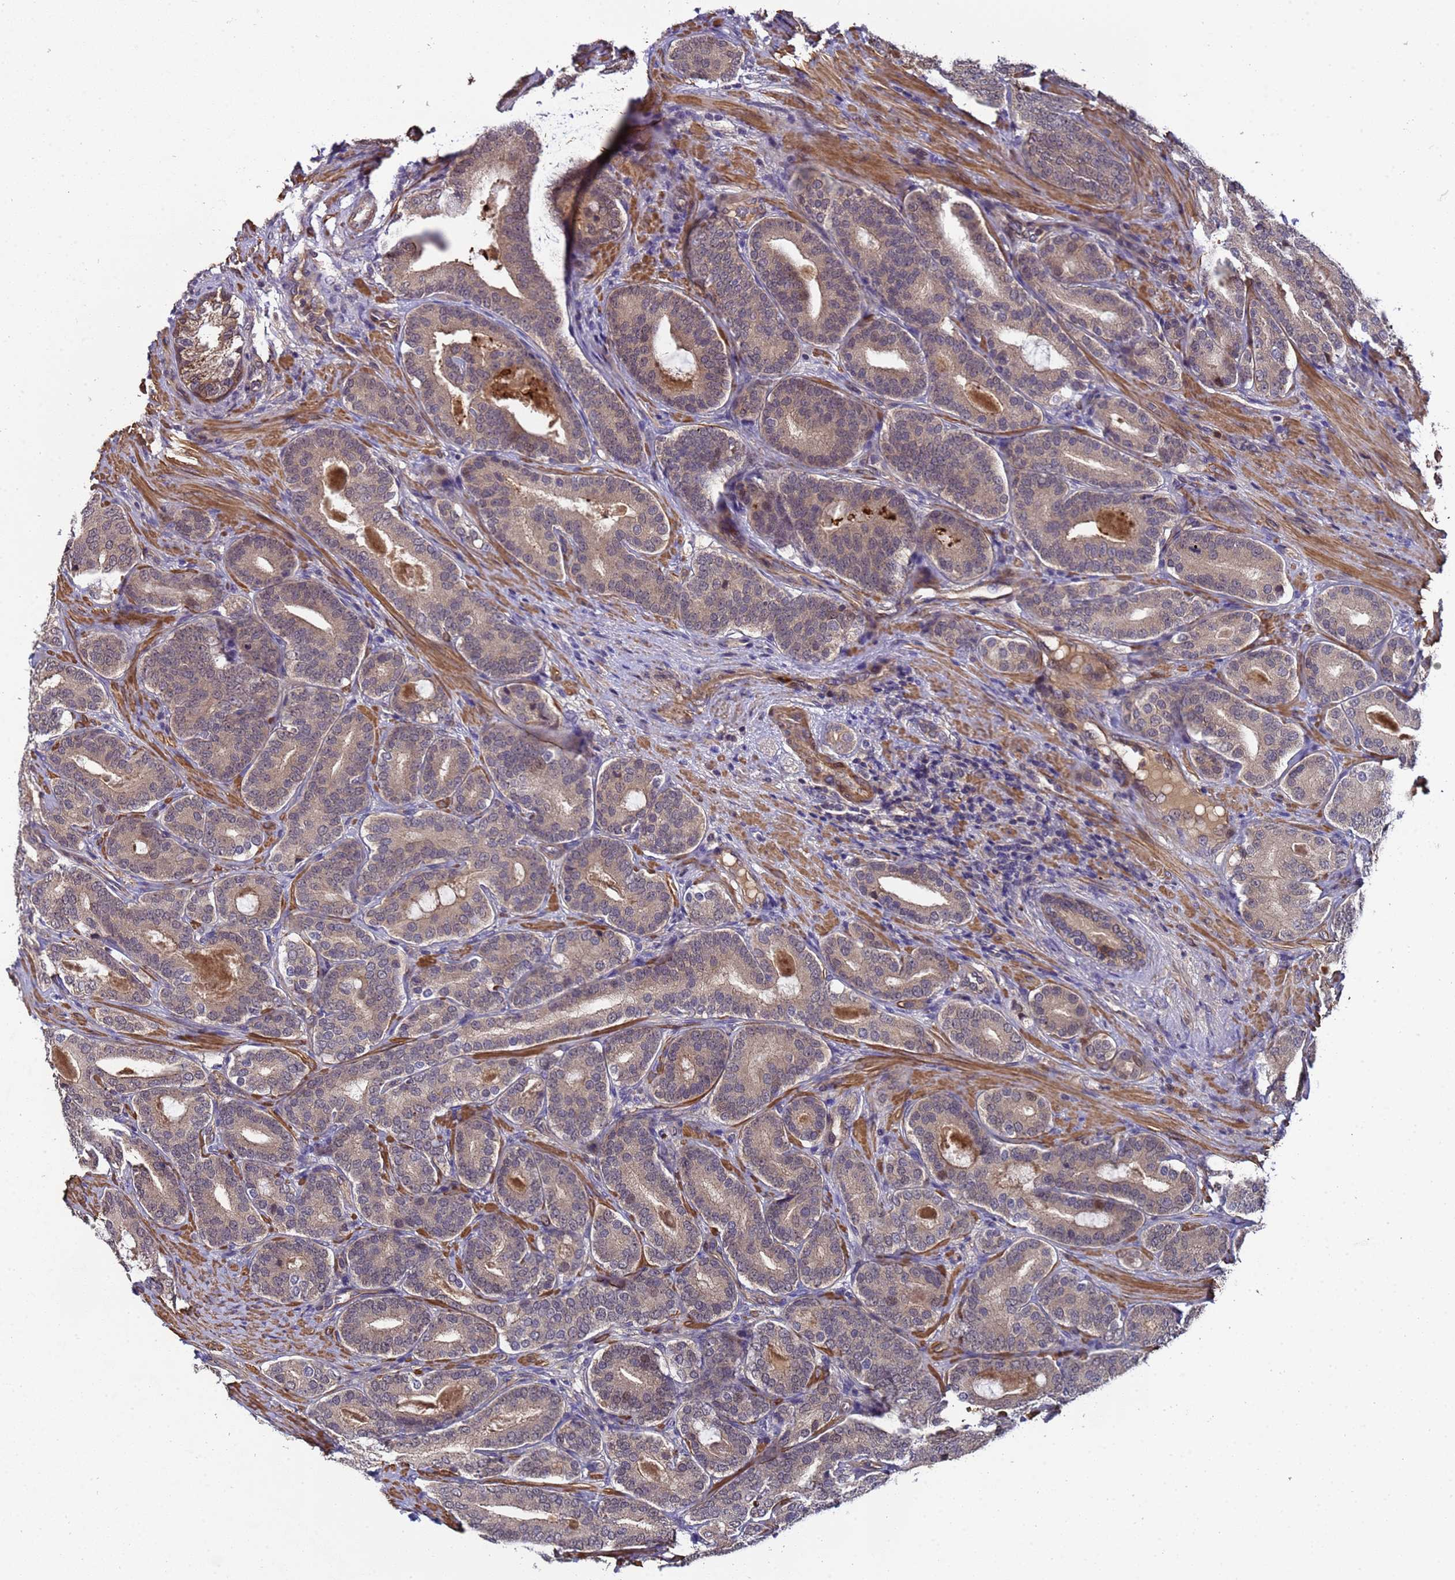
{"staining": {"intensity": "weak", "quantity": ">75%", "location": "cytoplasmic/membranous,nuclear"}, "tissue": "prostate cancer", "cell_type": "Tumor cells", "image_type": "cancer", "snomed": [{"axis": "morphology", "description": "Adenocarcinoma, High grade"}, {"axis": "topography", "description": "Prostate"}], "caption": "Tumor cells show low levels of weak cytoplasmic/membranous and nuclear expression in about >75% of cells in prostate cancer.", "gene": "GSTCD", "patient": {"sex": "male", "age": 60}}